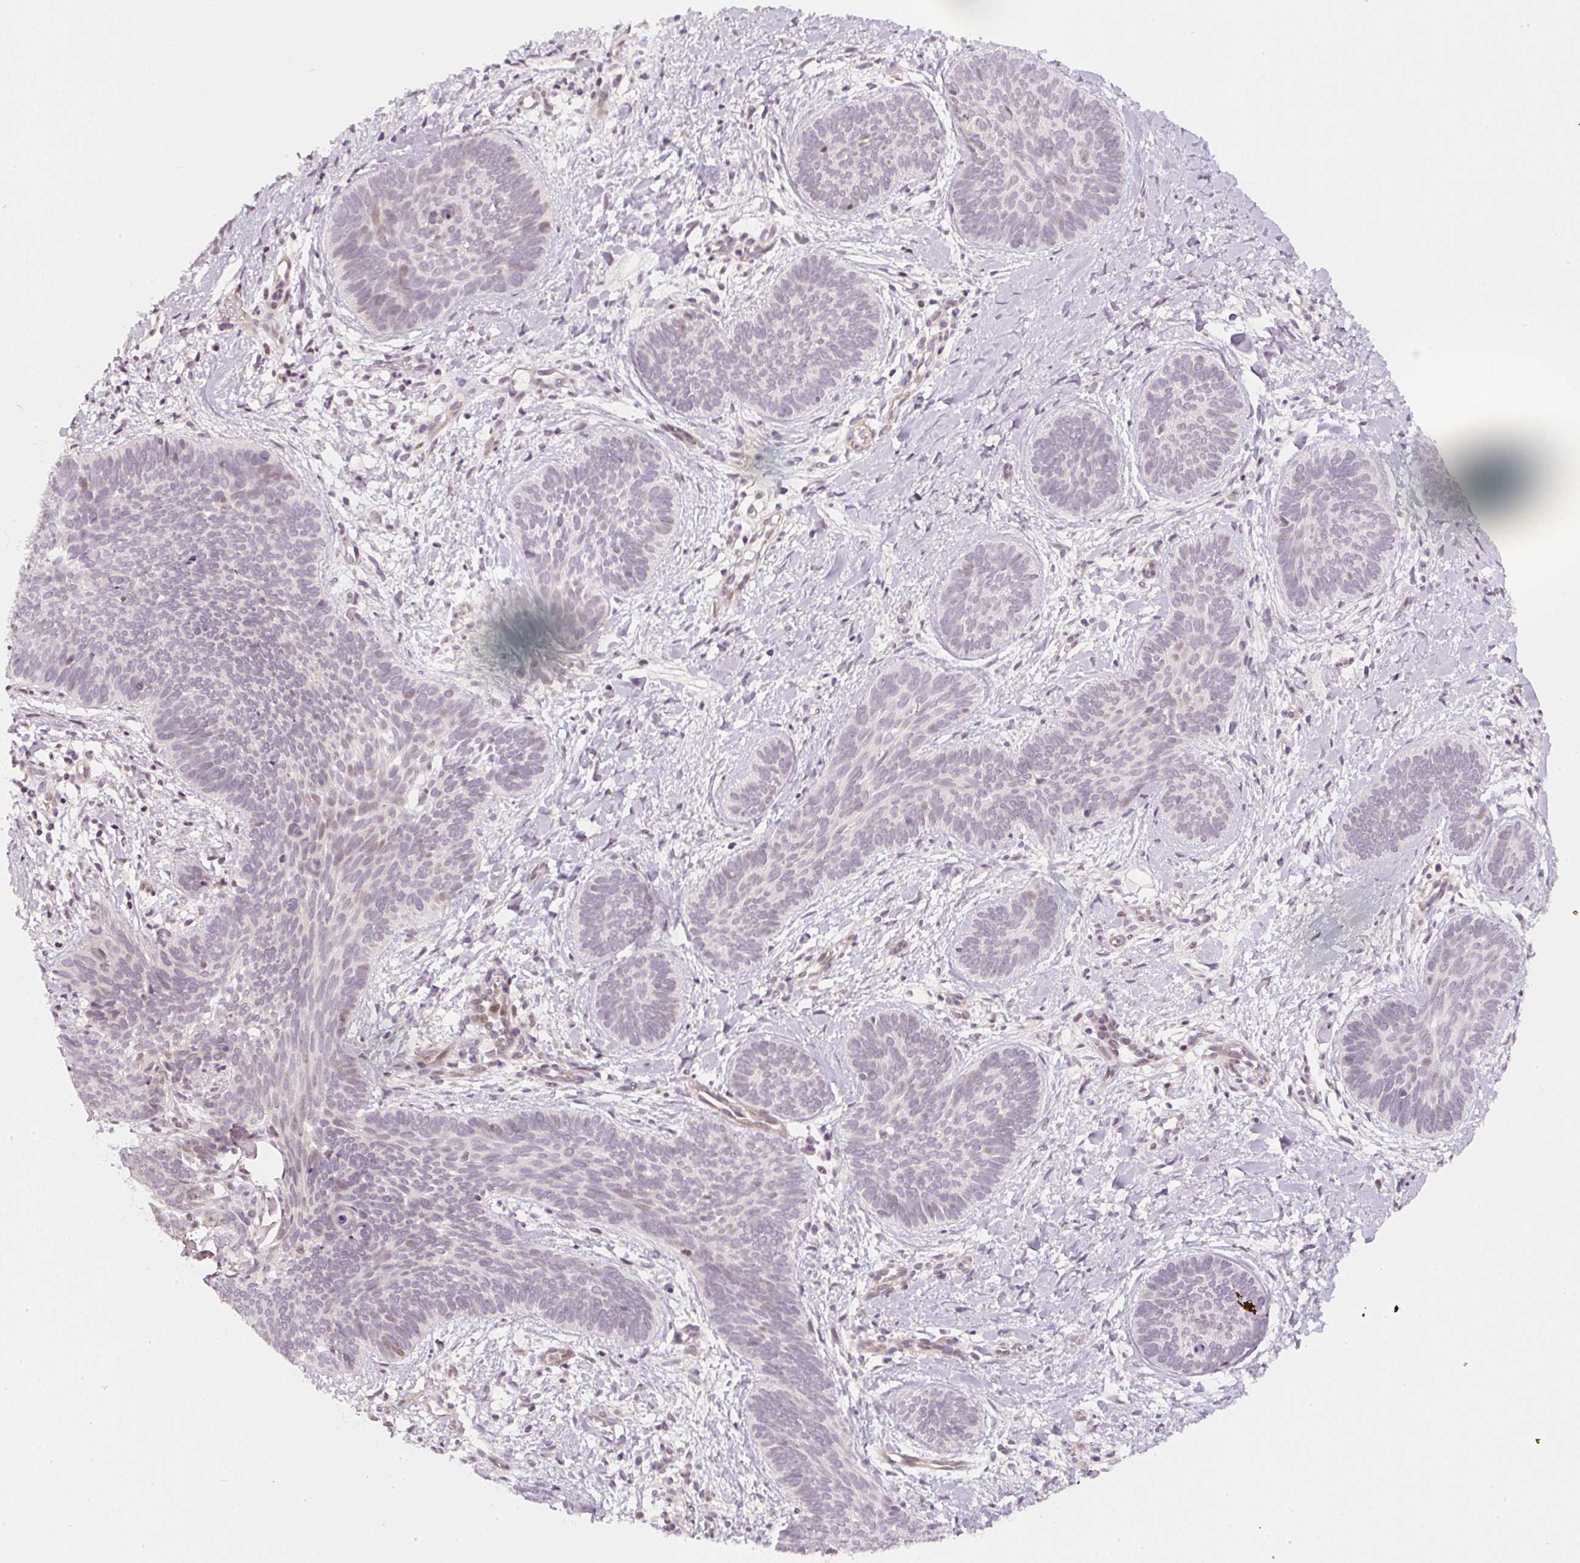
{"staining": {"intensity": "moderate", "quantity": "<25%", "location": "nuclear"}, "tissue": "skin cancer", "cell_type": "Tumor cells", "image_type": "cancer", "snomed": [{"axis": "morphology", "description": "Basal cell carcinoma"}, {"axis": "topography", "description": "Skin"}], "caption": "Immunohistochemical staining of human skin cancer (basal cell carcinoma) shows low levels of moderate nuclear positivity in approximately <25% of tumor cells.", "gene": "DPPA4", "patient": {"sex": "female", "age": 81}}